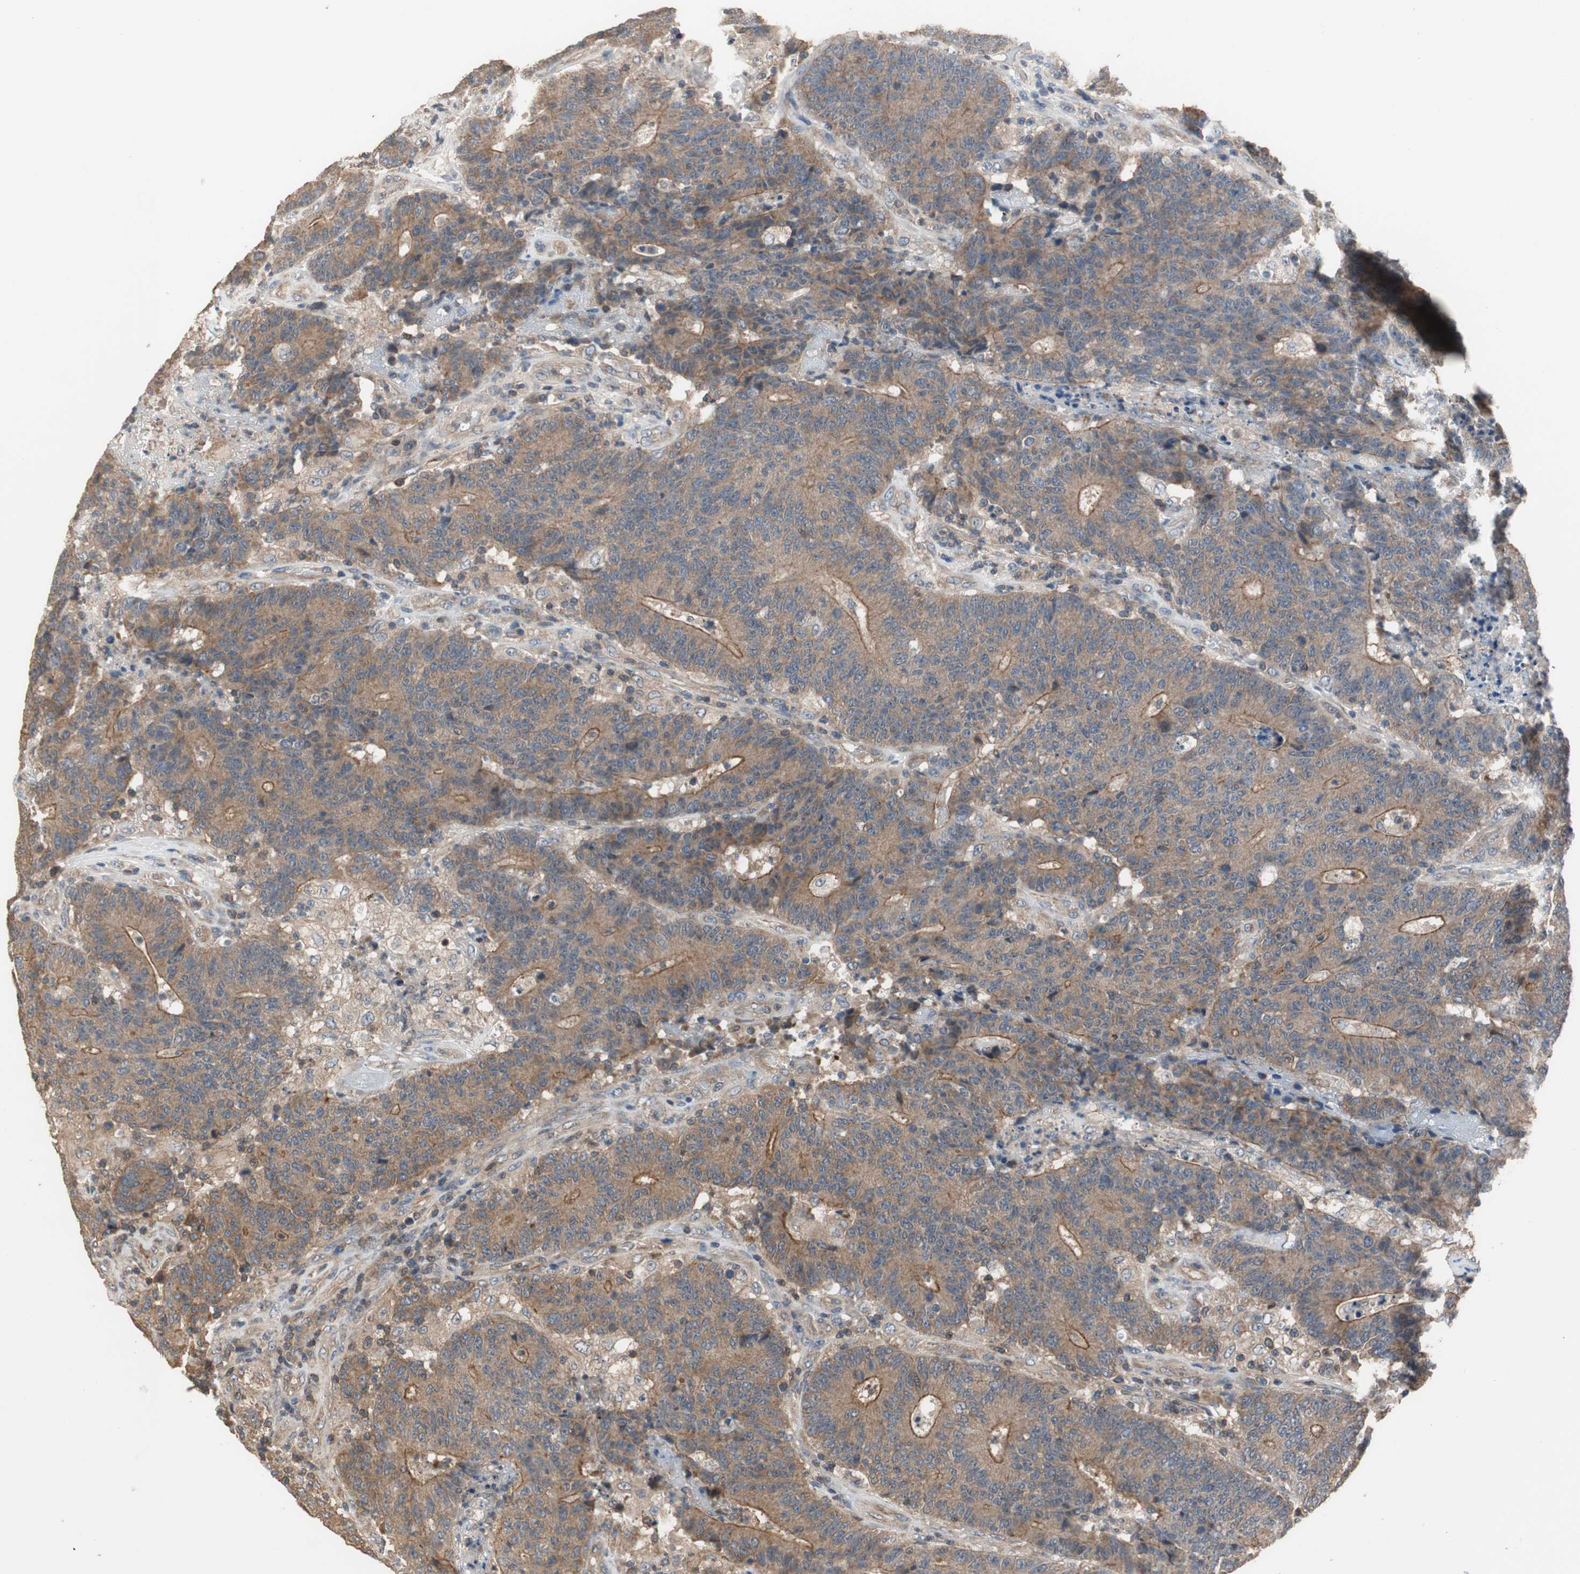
{"staining": {"intensity": "strong", "quantity": ">75%", "location": "cytoplasmic/membranous"}, "tissue": "colorectal cancer", "cell_type": "Tumor cells", "image_type": "cancer", "snomed": [{"axis": "morphology", "description": "Normal tissue, NOS"}, {"axis": "morphology", "description": "Adenocarcinoma, NOS"}, {"axis": "topography", "description": "Colon"}], "caption": "The image shows staining of colorectal cancer (adenocarcinoma), revealing strong cytoplasmic/membranous protein staining (brown color) within tumor cells. (Brightfield microscopy of DAB IHC at high magnification).", "gene": "MAP4K2", "patient": {"sex": "female", "age": 75}}